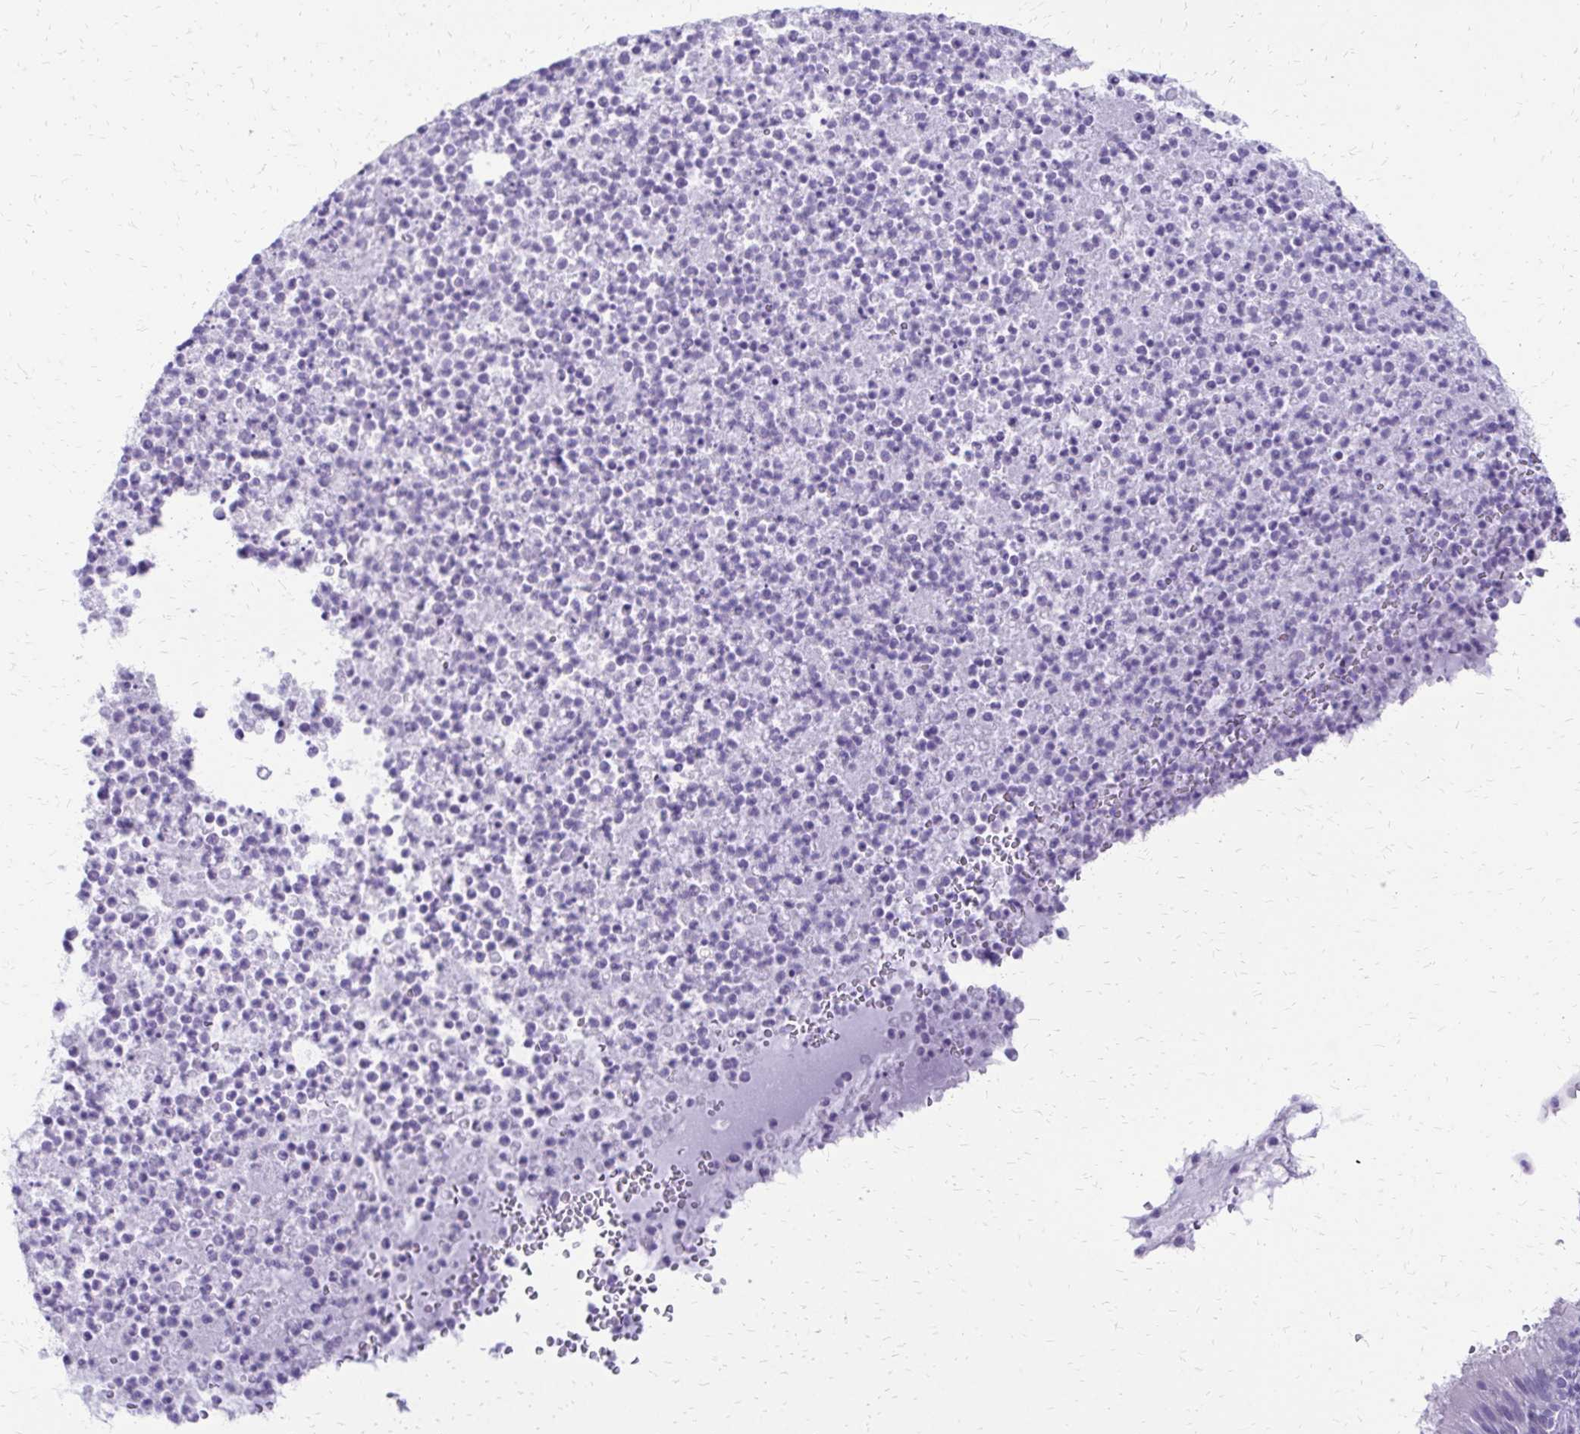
{"staining": {"intensity": "negative", "quantity": "none", "location": "none"}, "tissue": "bronchus", "cell_type": "Respiratory epithelial cells", "image_type": "normal", "snomed": [{"axis": "morphology", "description": "Normal tissue, NOS"}, {"axis": "topography", "description": "Cartilage tissue"}, {"axis": "topography", "description": "Bronchus"}], "caption": "Immunohistochemical staining of benign bronchus shows no significant staining in respiratory epithelial cells. The staining was performed using DAB to visualize the protein expression in brown, while the nuclei were stained in blue with hematoxylin (Magnification: 20x).", "gene": "SLC32A1", "patient": {"sex": "male", "age": 56}}